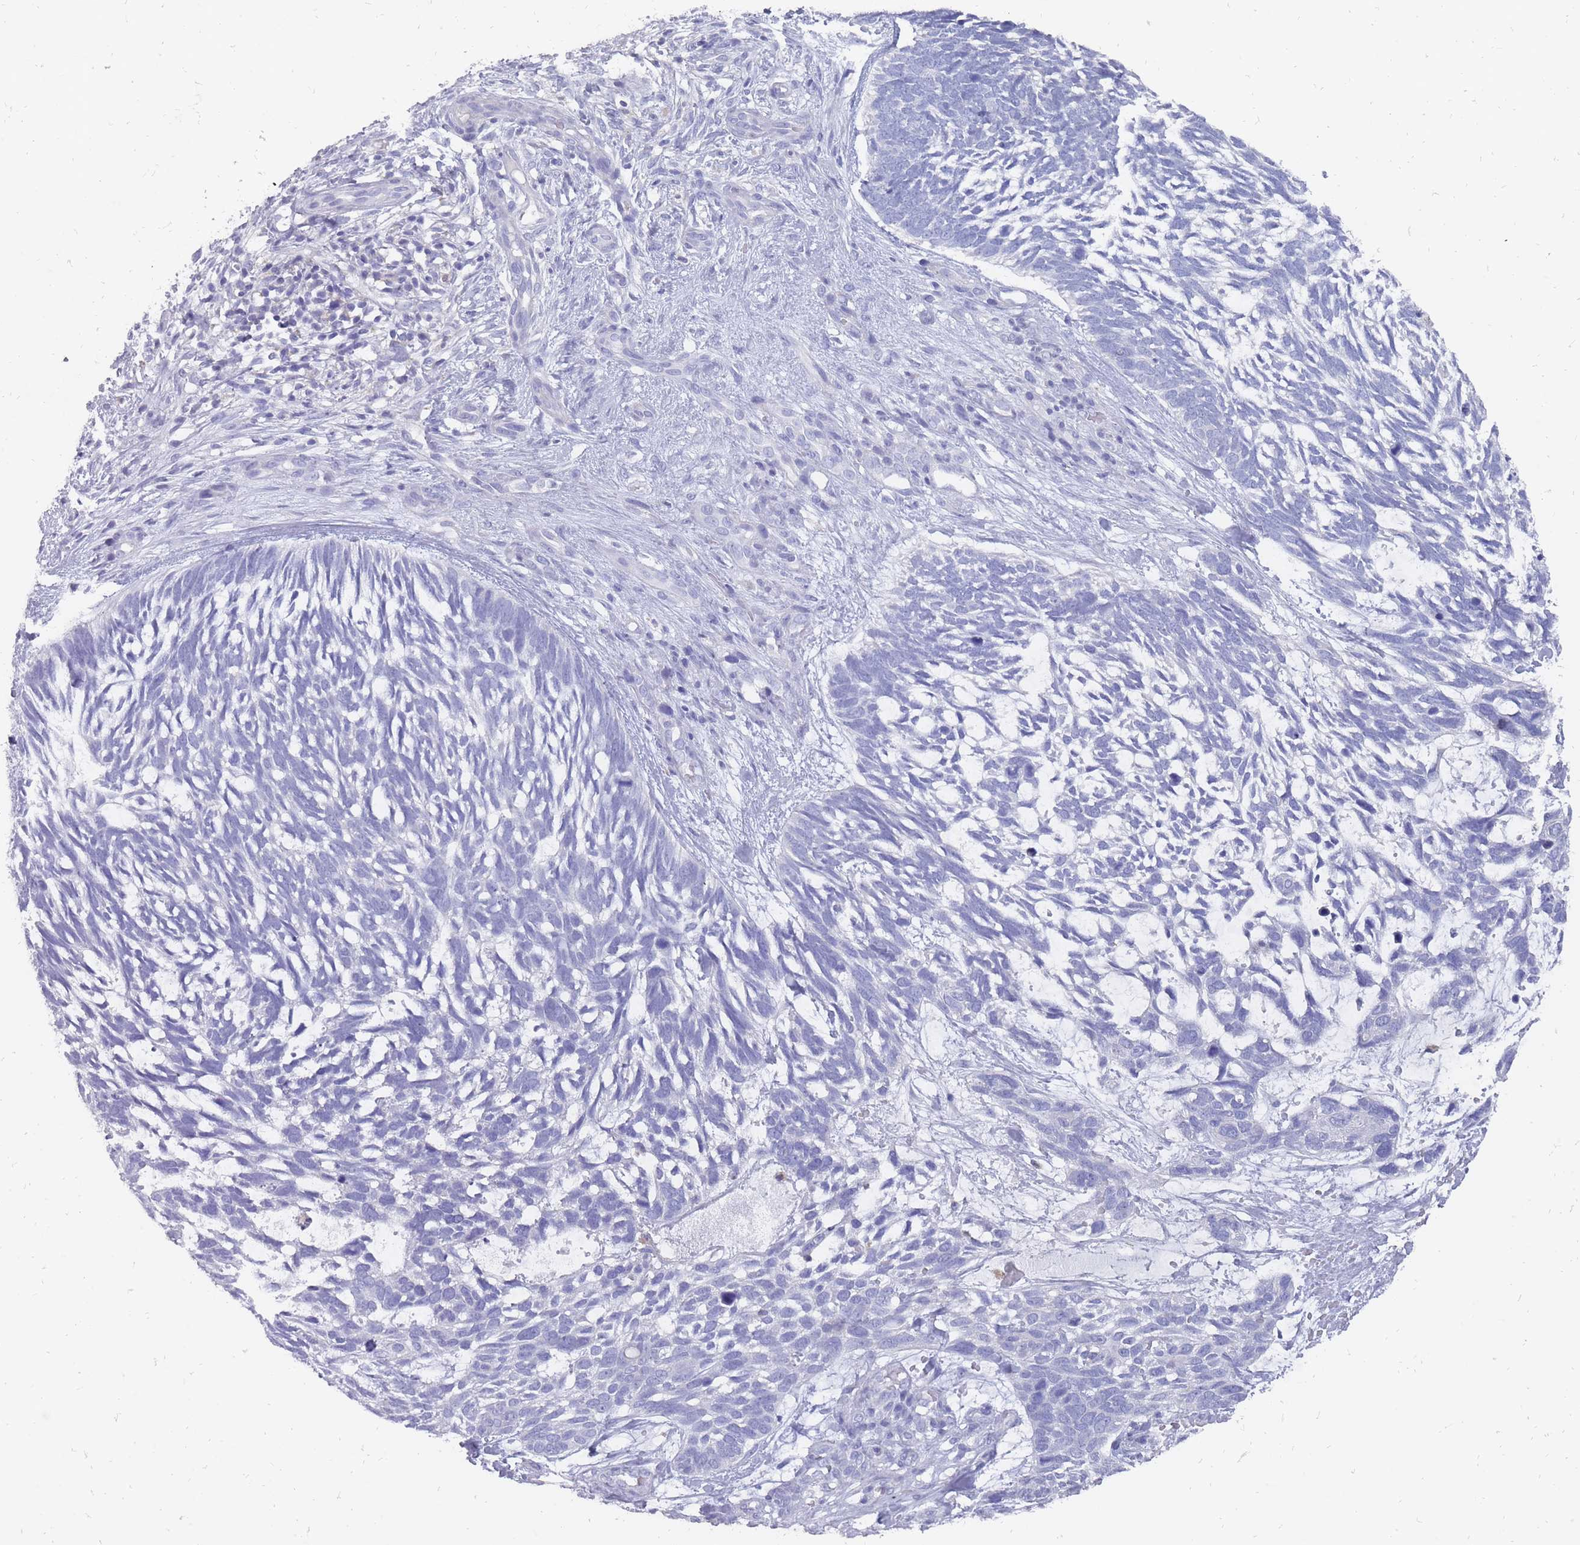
{"staining": {"intensity": "negative", "quantity": "none", "location": "none"}, "tissue": "skin cancer", "cell_type": "Tumor cells", "image_type": "cancer", "snomed": [{"axis": "morphology", "description": "Basal cell carcinoma"}, {"axis": "topography", "description": "Skin"}], "caption": "Tumor cells show no significant expression in skin basal cell carcinoma.", "gene": "OTULINL", "patient": {"sex": "male", "age": 88}}